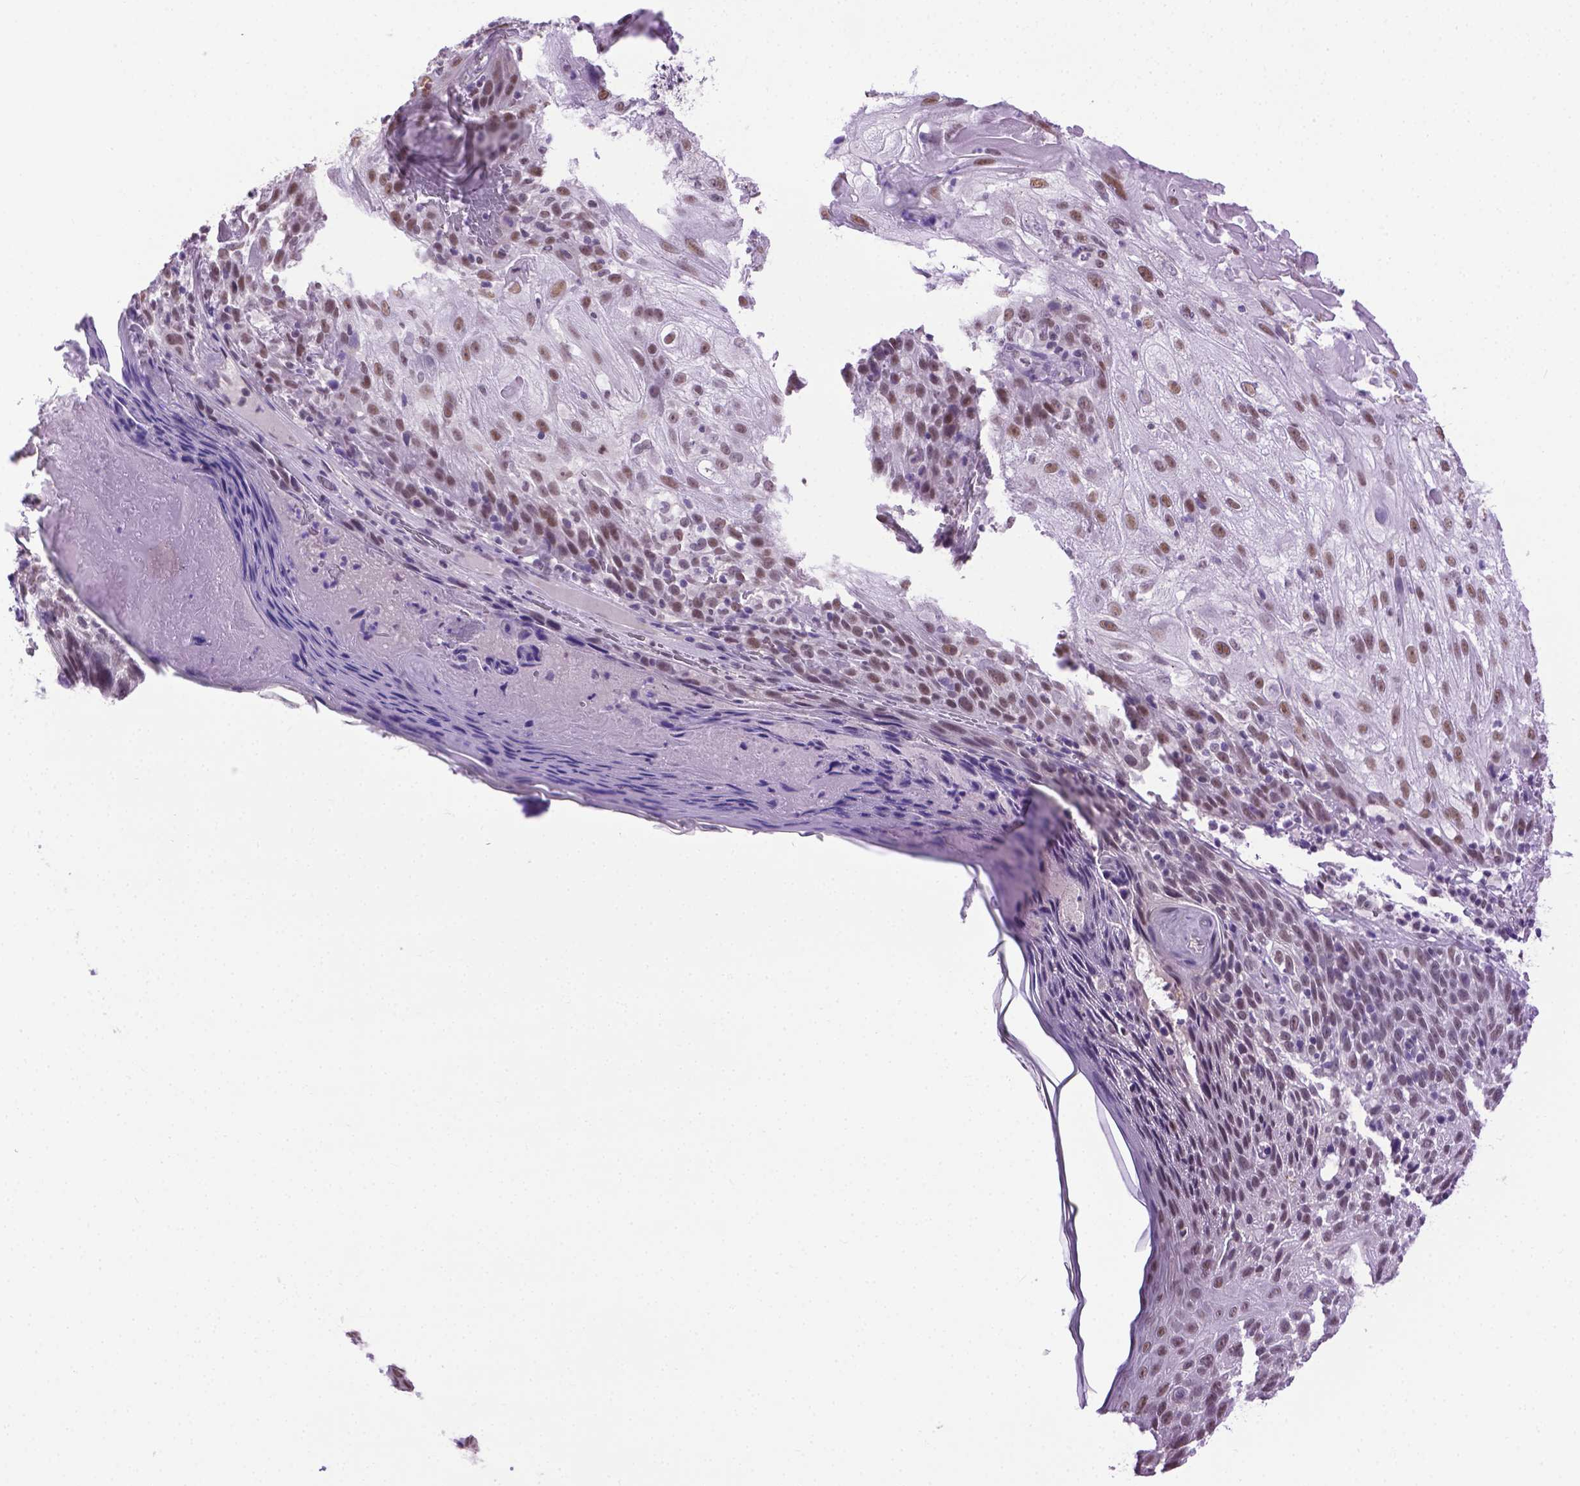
{"staining": {"intensity": "moderate", "quantity": ">75%", "location": "nuclear"}, "tissue": "skin cancer", "cell_type": "Tumor cells", "image_type": "cancer", "snomed": [{"axis": "morphology", "description": "Normal tissue, NOS"}, {"axis": "morphology", "description": "Squamous cell carcinoma, NOS"}, {"axis": "topography", "description": "Skin"}], "caption": "Immunohistochemical staining of human skin cancer displays medium levels of moderate nuclear protein positivity in approximately >75% of tumor cells. The protein of interest is stained brown, and the nuclei are stained in blue (DAB (3,3'-diaminobenzidine) IHC with brightfield microscopy, high magnification).", "gene": "ABI2", "patient": {"sex": "female", "age": 83}}